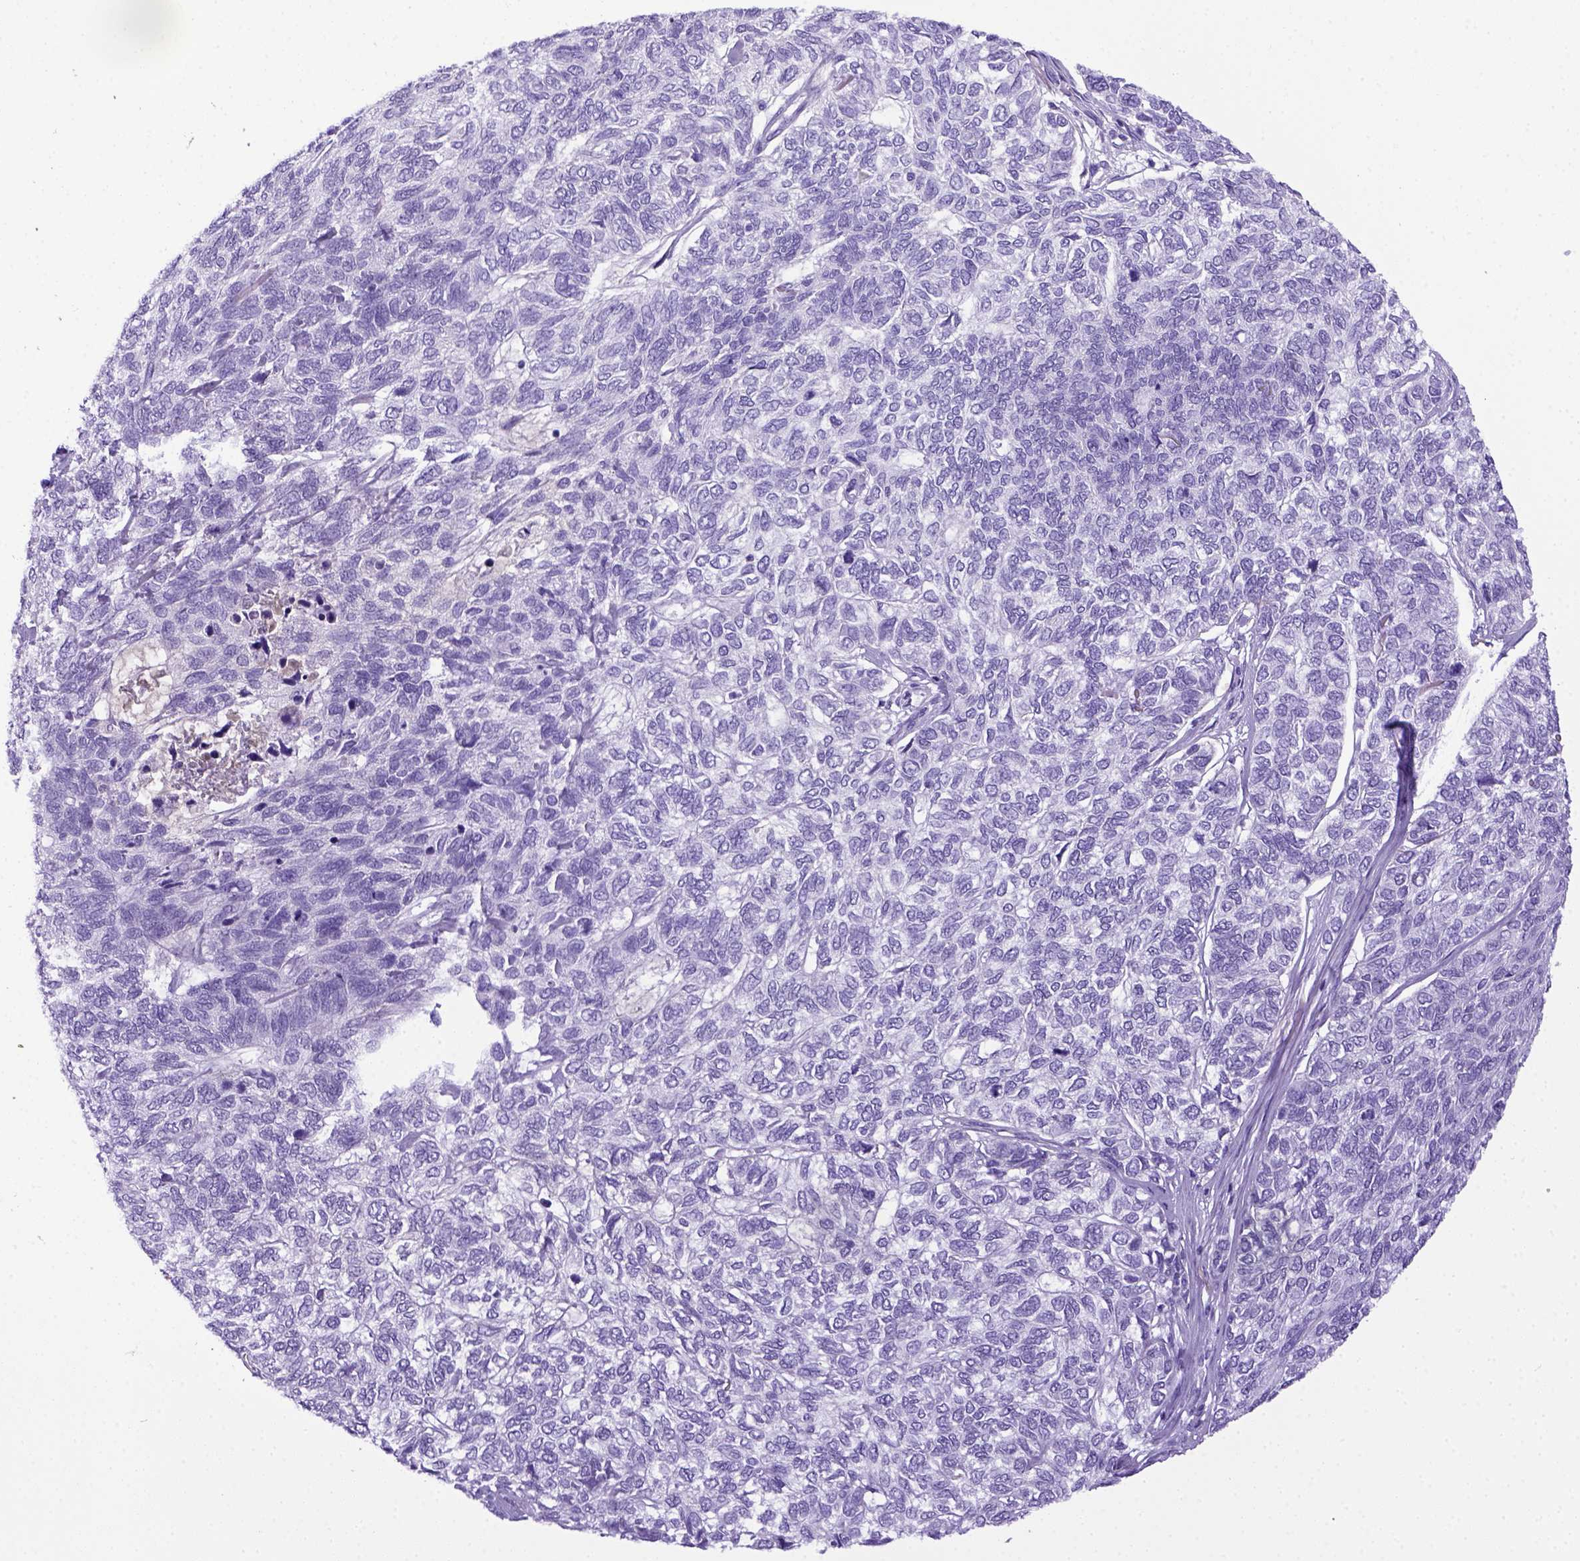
{"staining": {"intensity": "negative", "quantity": "none", "location": "none"}, "tissue": "skin cancer", "cell_type": "Tumor cells", "image_type": "cancer", "snomed": [{"axis": "morphology", "description": "Basal cell carcinoma"}, {"axis": "topography", "description": "Skin"}], "caption": "Immunohistochemistry (IHC) photomicrograph of neoplastic tissue: skin cancer (basal cell carcinoma) stained with DAB shows no significant protein positivity in tumor cells.", "gene": "ITIH4", "patient": {"sex": "female", "age": 65}}